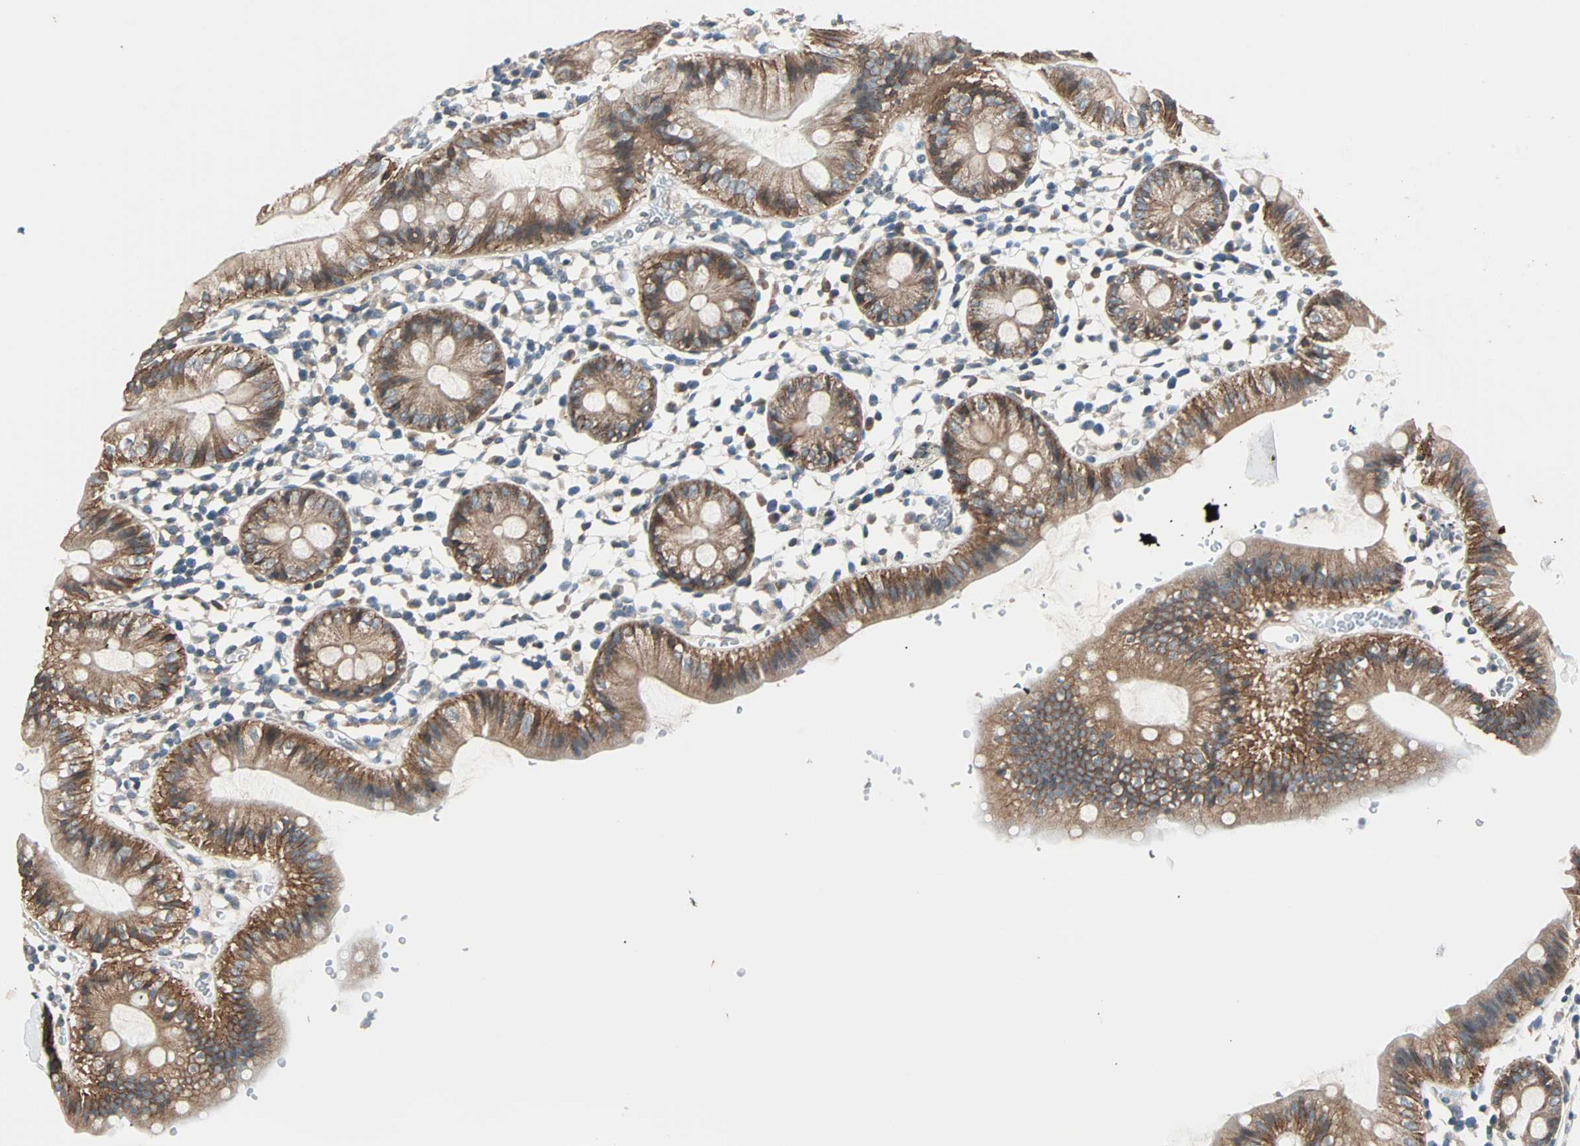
{"staining": {"intensity": "weak", "quantity": ">75%", "location": "cytoplasmic/membranous"}, "tissue": "colon", "cell_type": "Endothelial cells", "image_type": "normal", "snomed": [{"axis": "morphology", "description": "Normal tissue, NOS"}, {"axis": "topography", "description": "Colon"}], "caption": "A brown stain shows weak cytoplasmic/membranous staining of a protein in endothelial cells of benign human colon. The protein is shown in brown color, while the nuclei are stained blue.", "gene": "MAP3K21", "patient": {"sex": "male", "age": 14}}